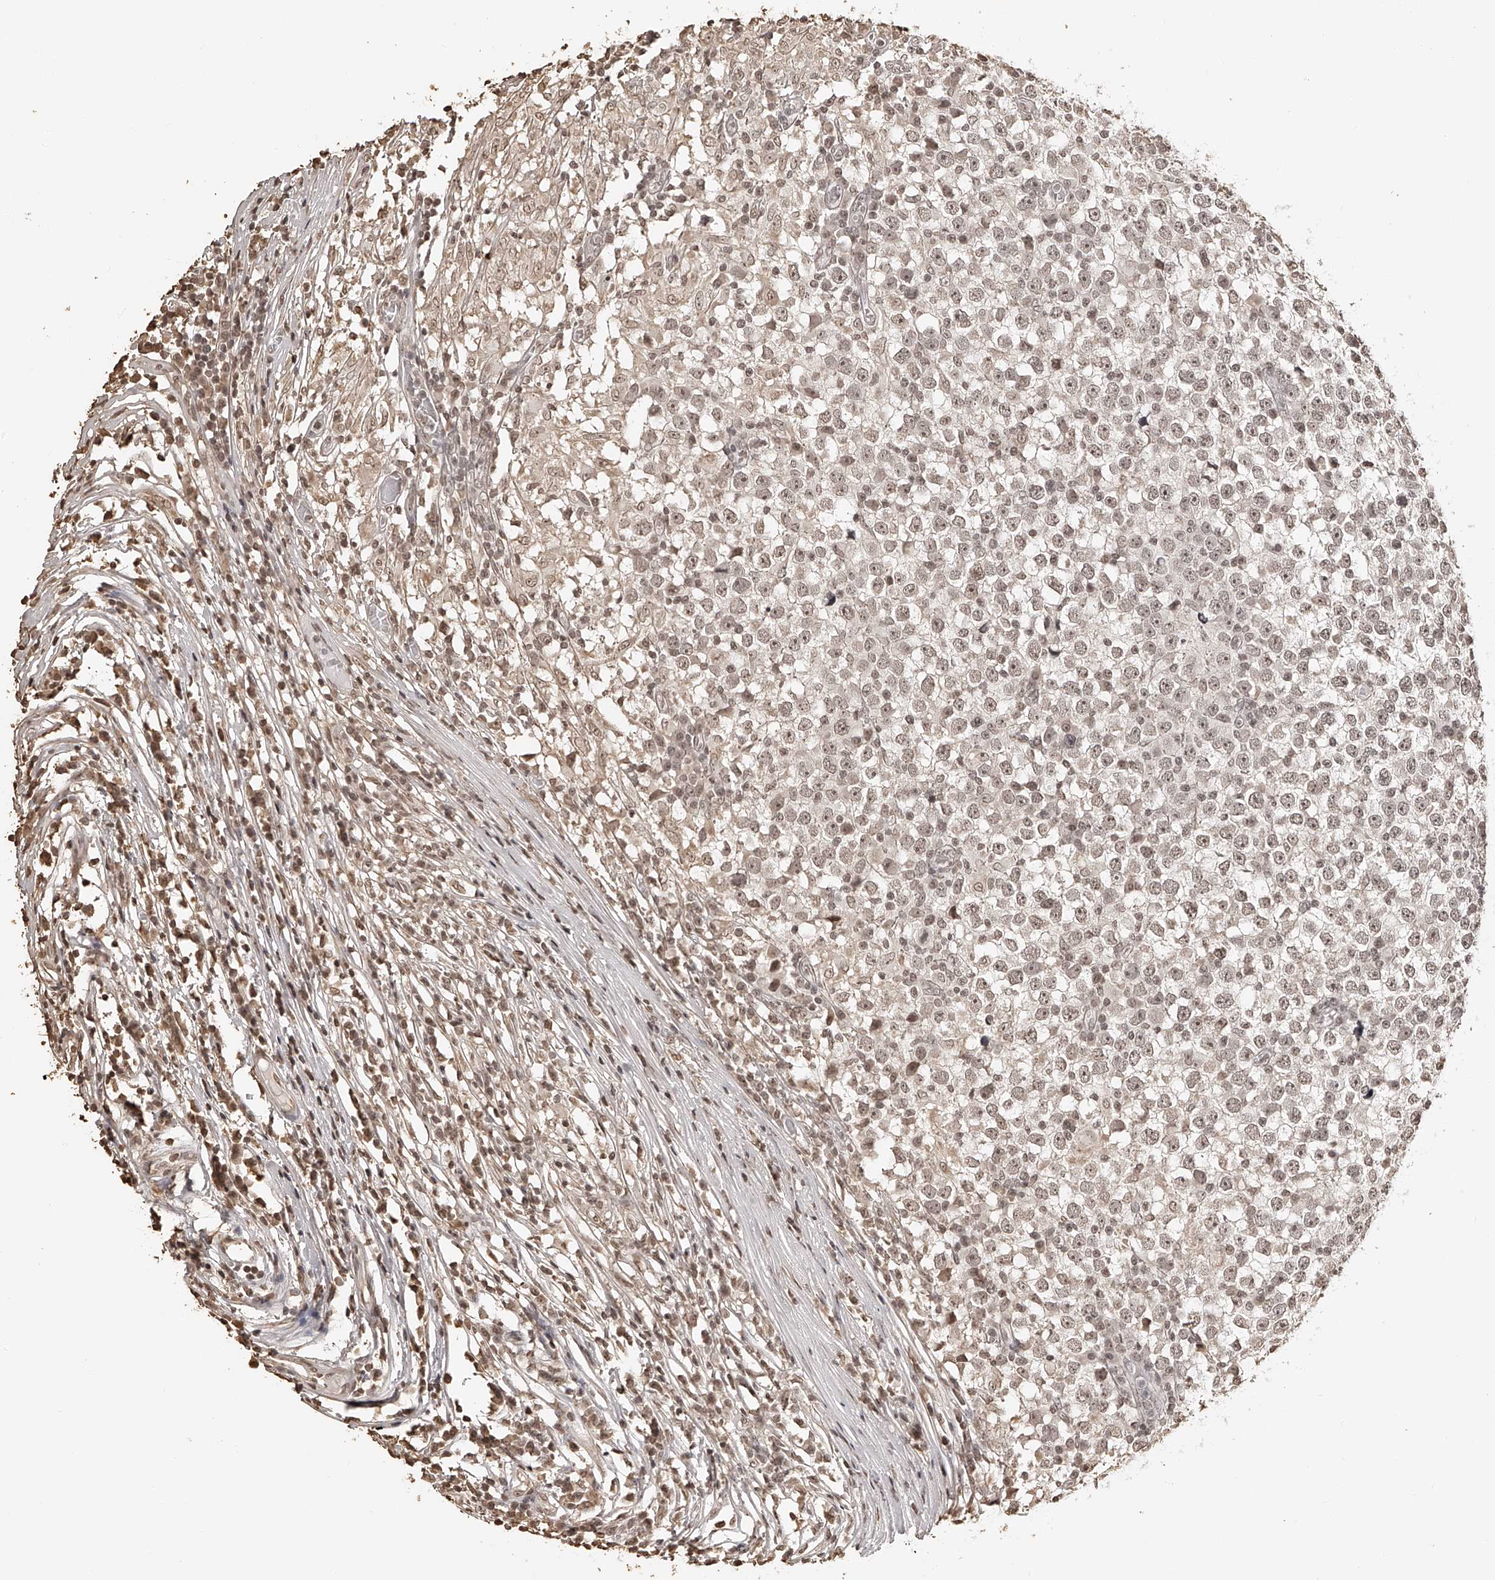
{"staining": {"intensity": "weak", "quantity": ">75%", "location": "nuclear"}, "tissue": "testis cancer", "cell_type": "Tumor cells", "image_type": "cancer", "snomed": [{"axis": "morphology", "description": "Seminoma, NOS"}, {"axis": "topography", "description": "Testis"}], "caption": "Brown immunohistochemical staining in testis seminoma demonstrates weak nuclear staining in approximately >75% of tumor cells. Using DAB (3,3'-diaminobenzidine) (brown) and hematoxylin (blue) stains, captured at high magnification using brightfield microscopy.", "gene": "ZNF503", "patient": {"sex": "male", "age": 65}}